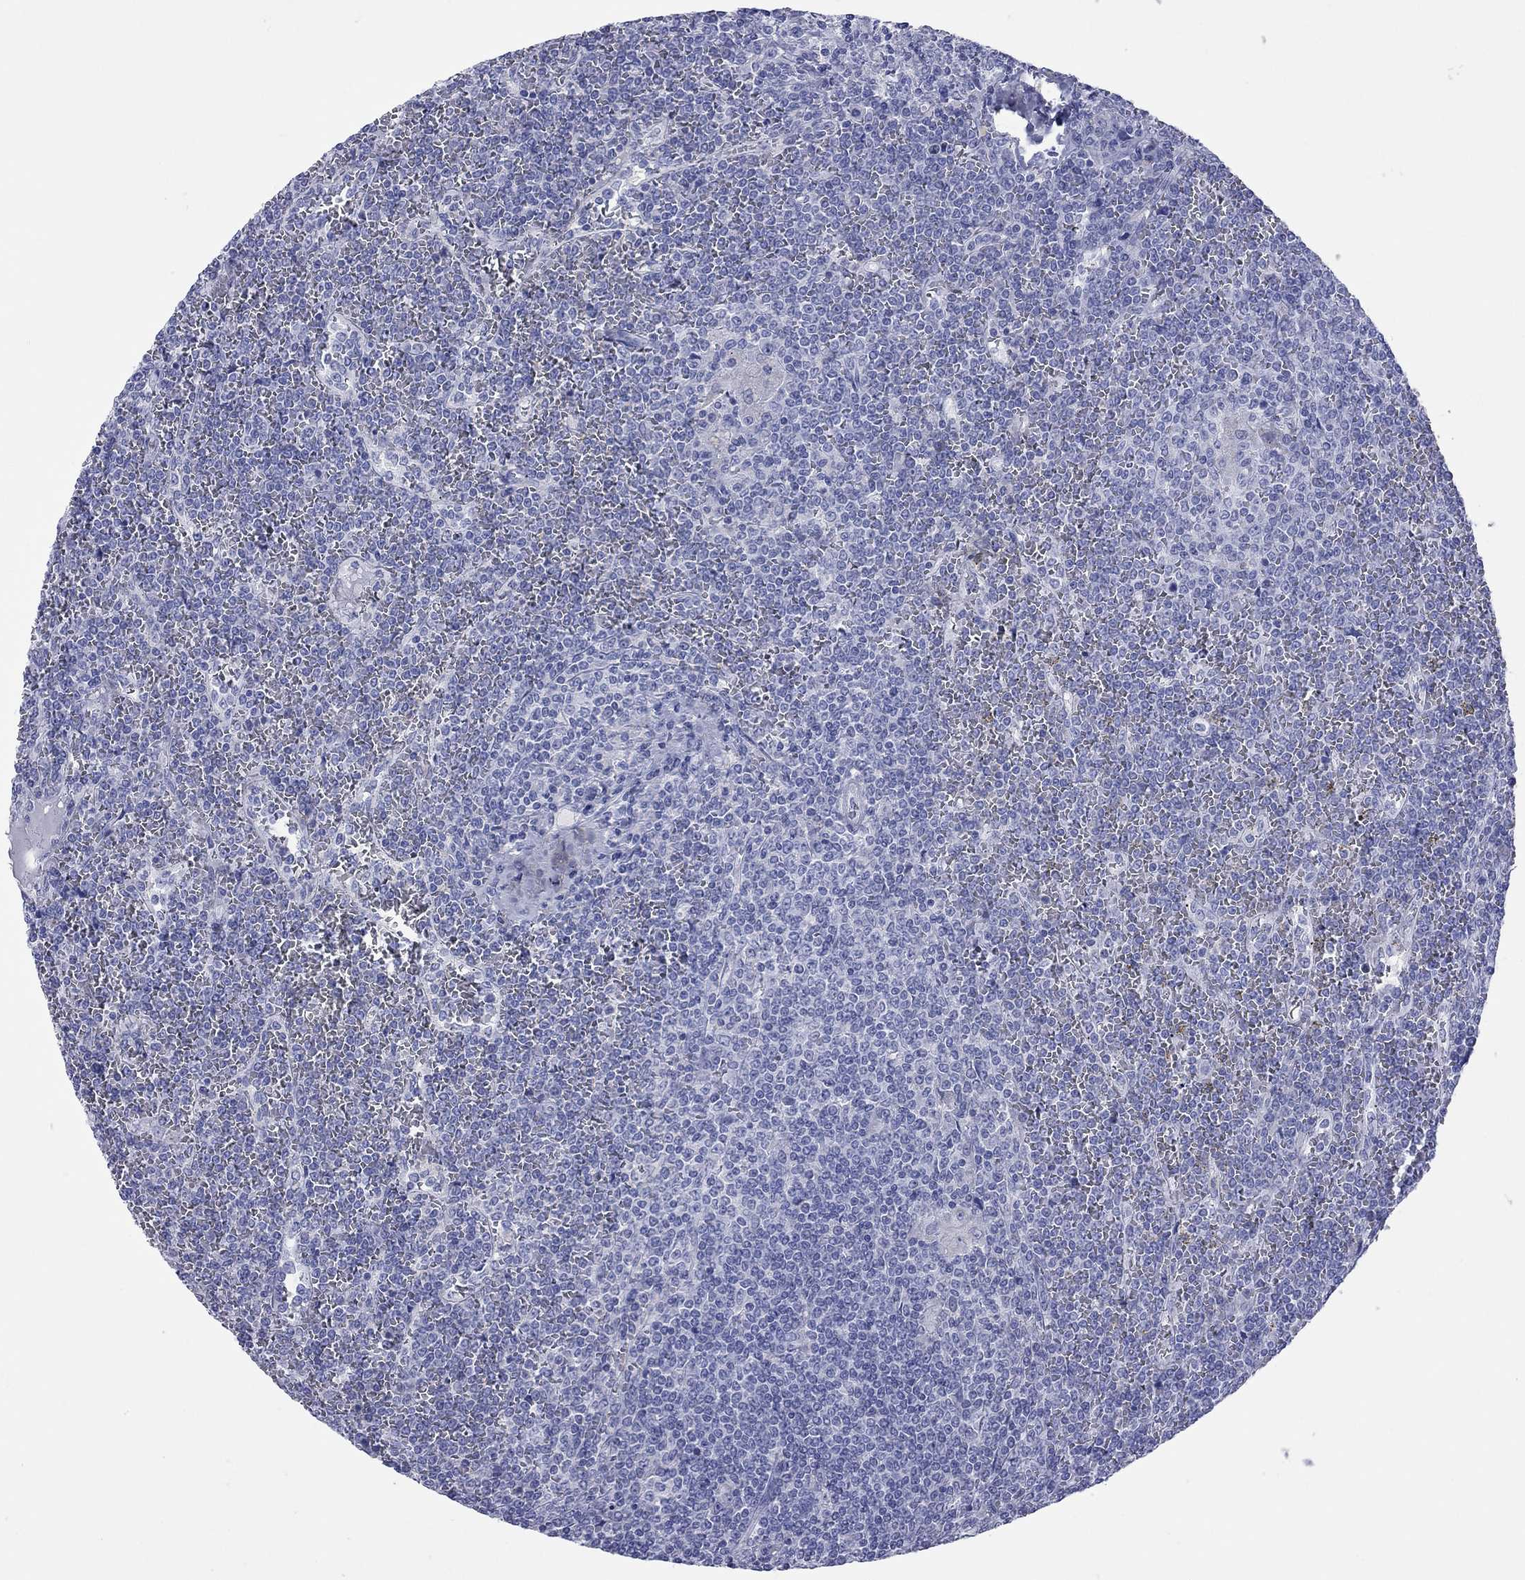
{"staining": {"intensity": "negative", "quantity": "none", "location": "none"}, "tissue": "lymphoma", "cell_type": "Tumor cells", "image_type": "cancer", "snomed": [{"axis": "morphology", "description": "Malignant lymphoma, non-Hodgkin's type, Low grade"}, {"axis": "topography", "description": "Spleen"}], "caption": "IHC histopathology image of neoplastic tissue: low-grade malignant lymphoma, non-Hodgkin's type stained with DAB demonstrates no significant protein expression in tumor cells. (DAB (3,3'-diaminobenzidine) immunohistochemistry (IHC), high magnification).", "gene": "VSIG10", "patient": {"sex": "female", "age": 19}}